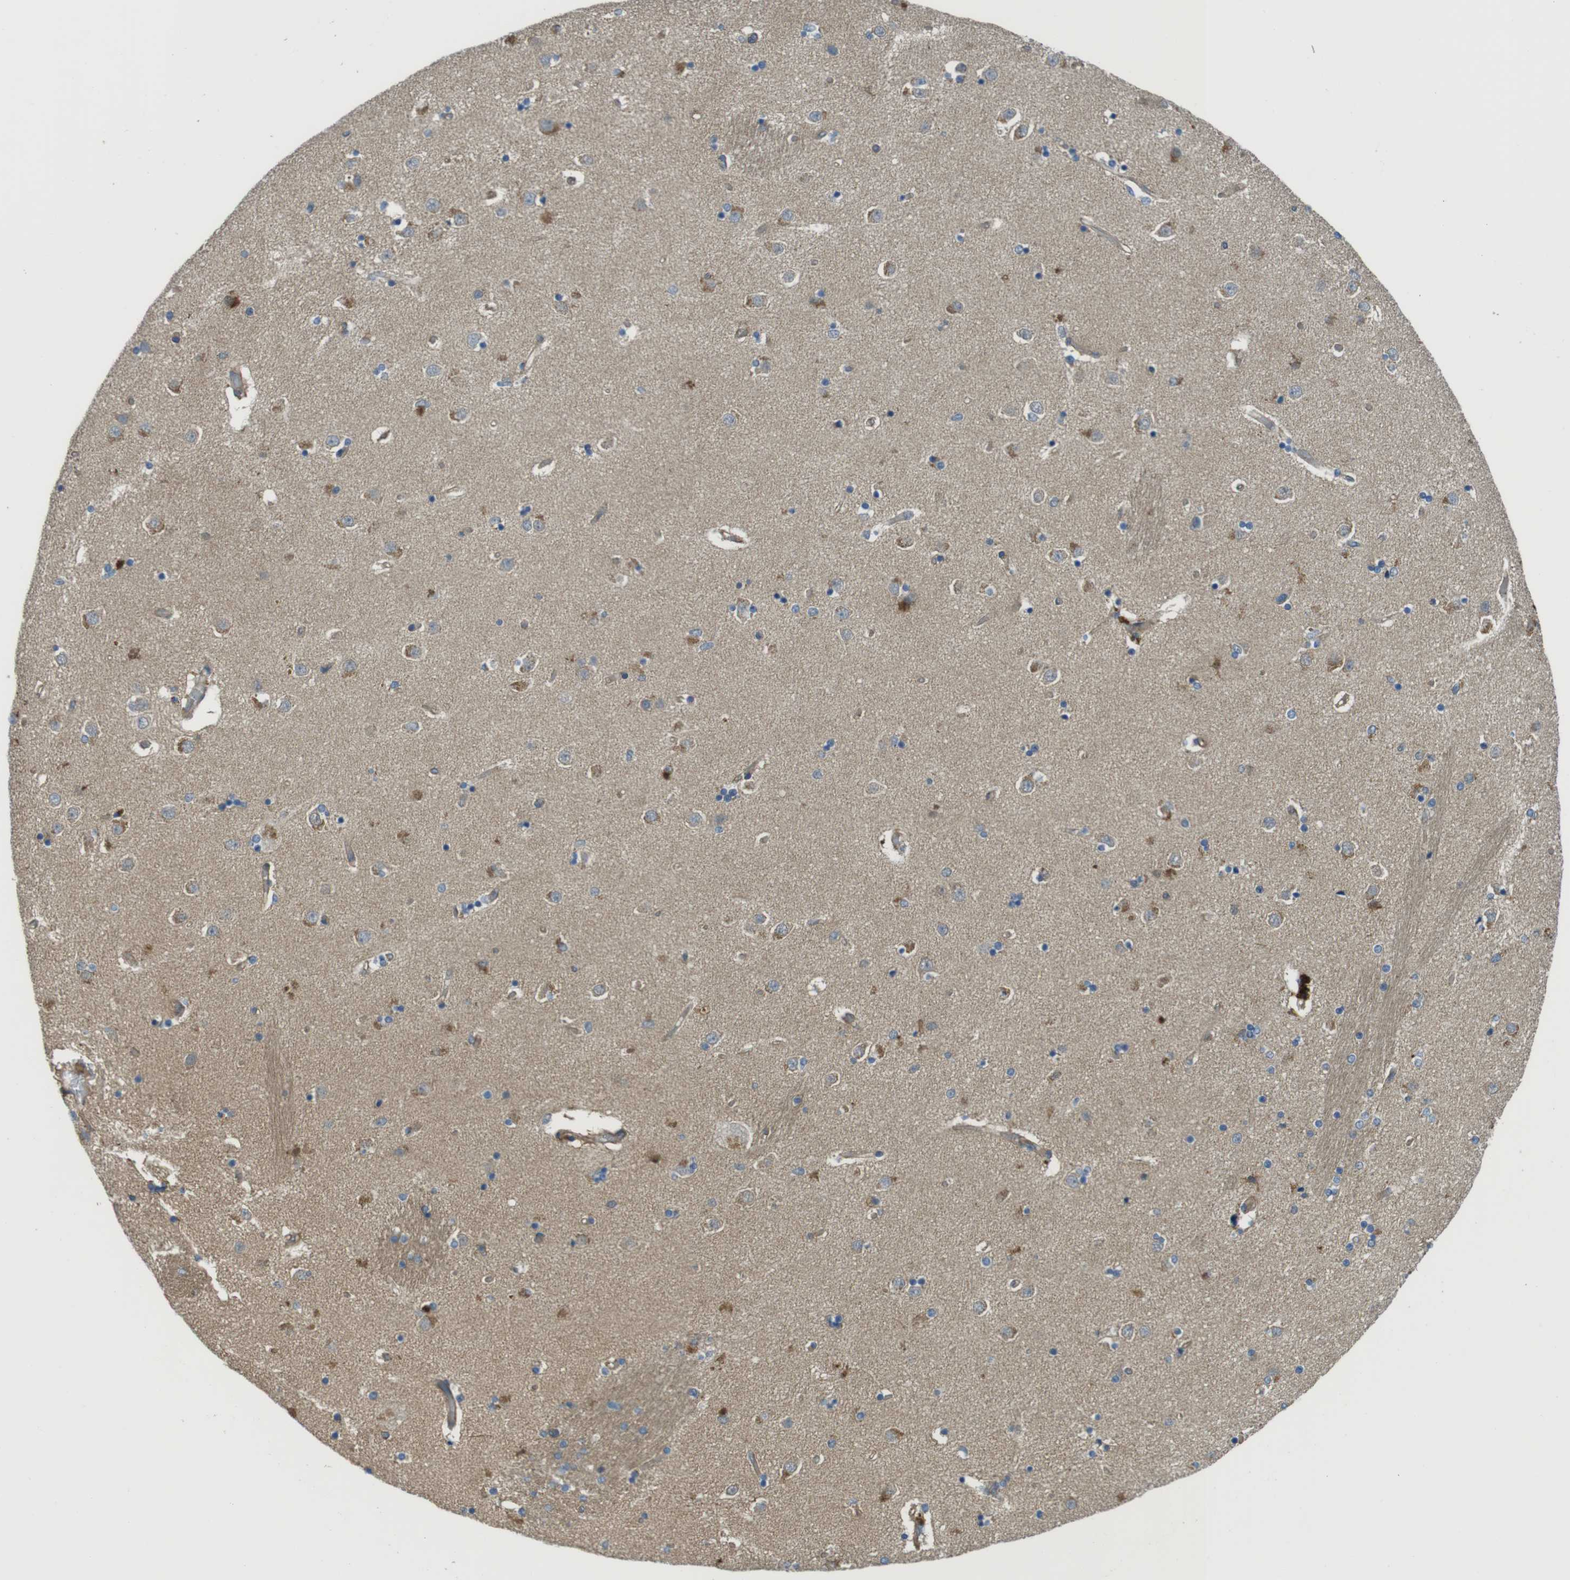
{"staining": {"intensity": "moderate", "quantity": "<25%", "location": "cytoplasmic/membranous"}, "tissue": "caudate", "cell_type": "Glial cells", "image_type": "normal", "snomed": [{"axis": "morphology", "description": "Normal tissue, NOS"}, {"axis": "topography", "description": "Lateral ventricle wall"}], "caption": "Moderate cytoplasmic/membranous staining is seen in about <25% of glial cells in unremarkable caudate. Nuclei are stained in blue.", "gene": "ABHD15", "patient": {"sex": "female", "age": 54}}